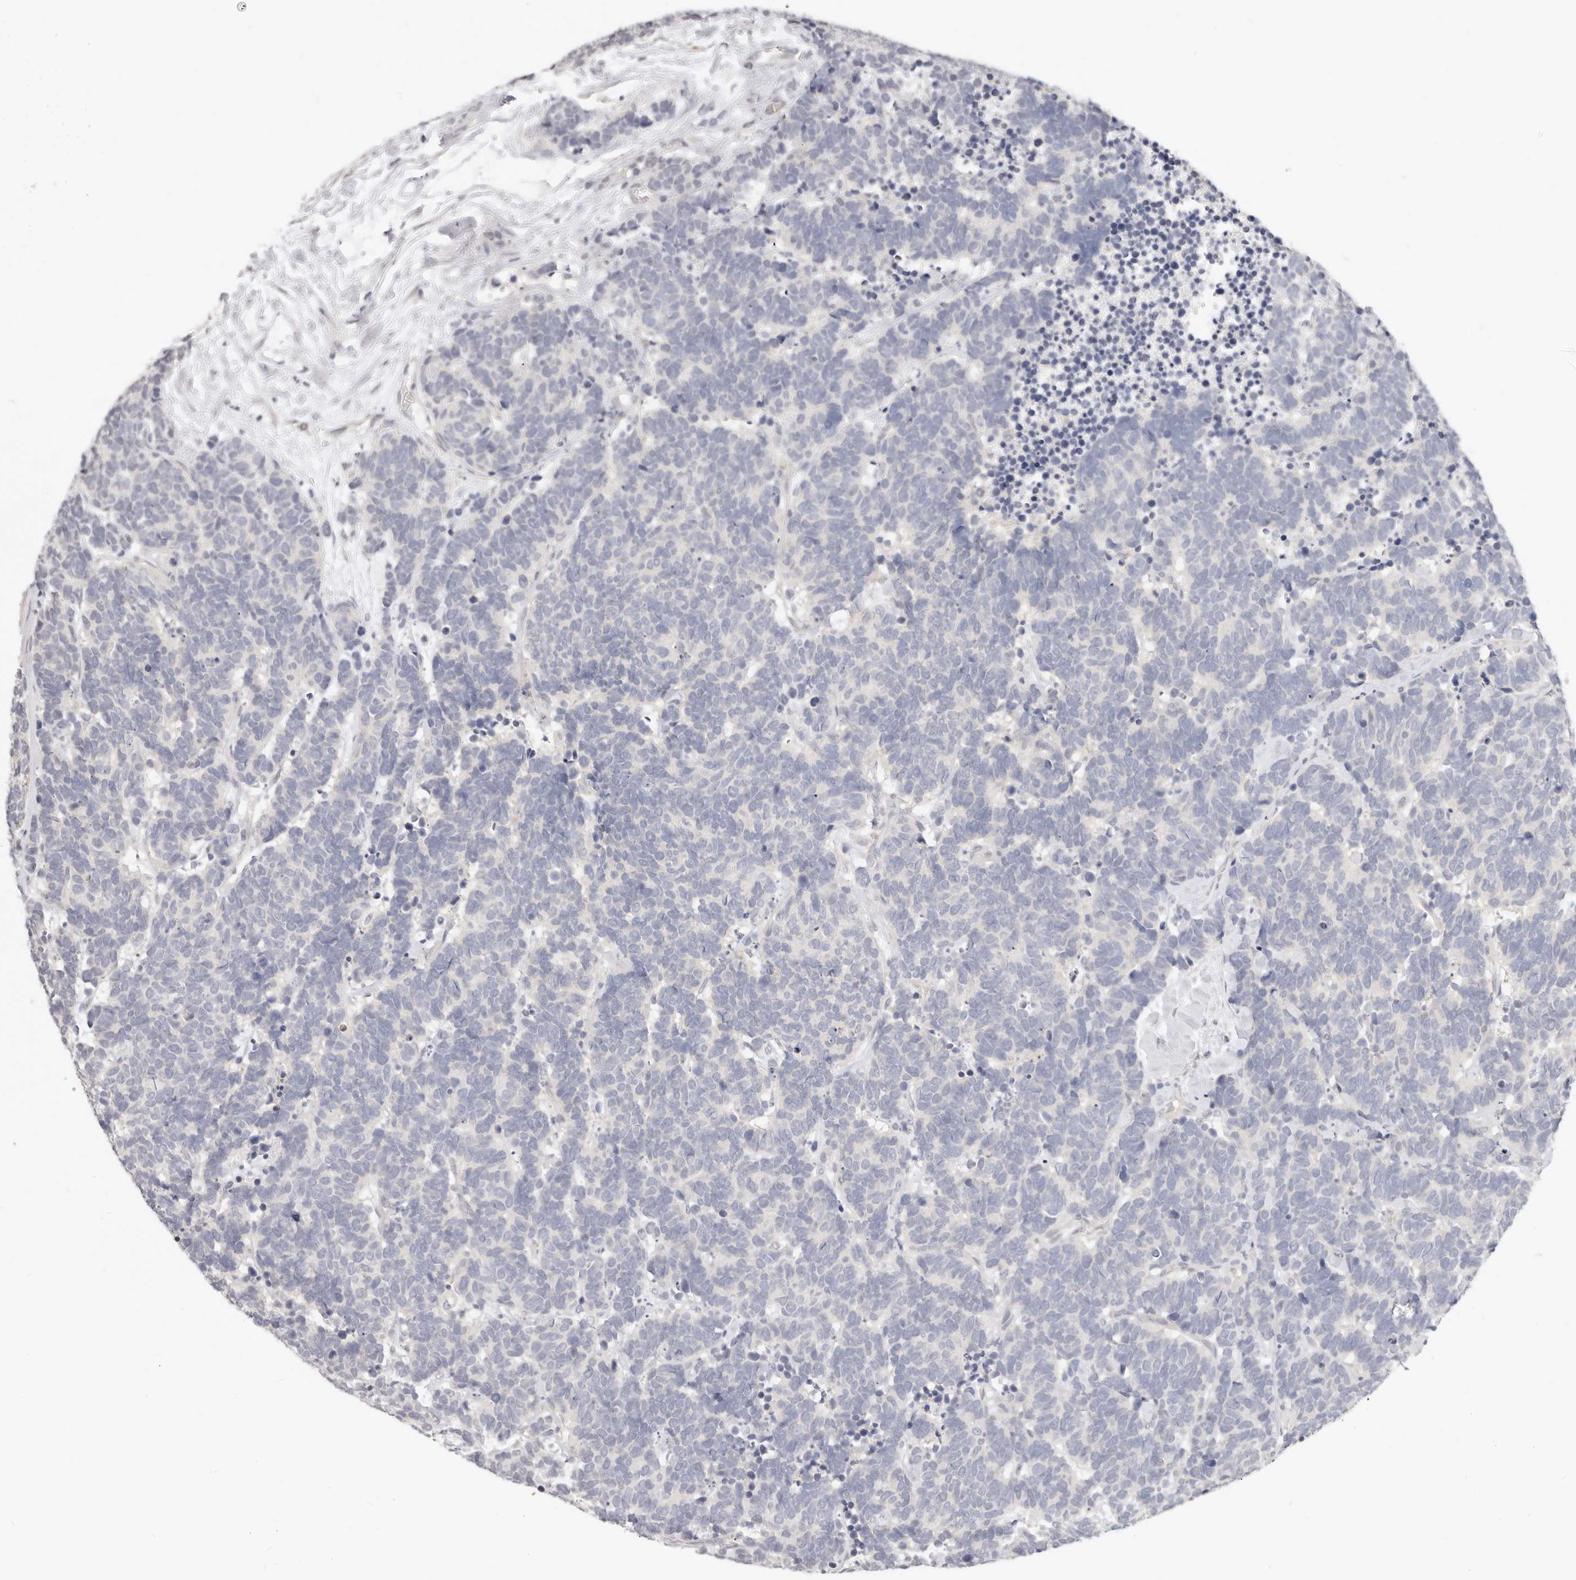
{"staining": {"intensity": "negative", "quantity": "none", "location": "none"}, "tissue": "carcinoid", "cell_type": "Tumor cells", "image_type": "cancer", "snomed": [{"axis": "morphology", "description": "Carcinoma, NOS"}, {"axis": "morphology", "description": "Carcinoid, malignant, NOS"}, {"axis": "topography", "description": "Urinary bladder"}], "caption": "Malignant carcinoid was stained to show a protein in brown. There is no significant staining in tumor cells.", "gene": "GGPS1", "patient": {"sex": "male", "age": 57}}